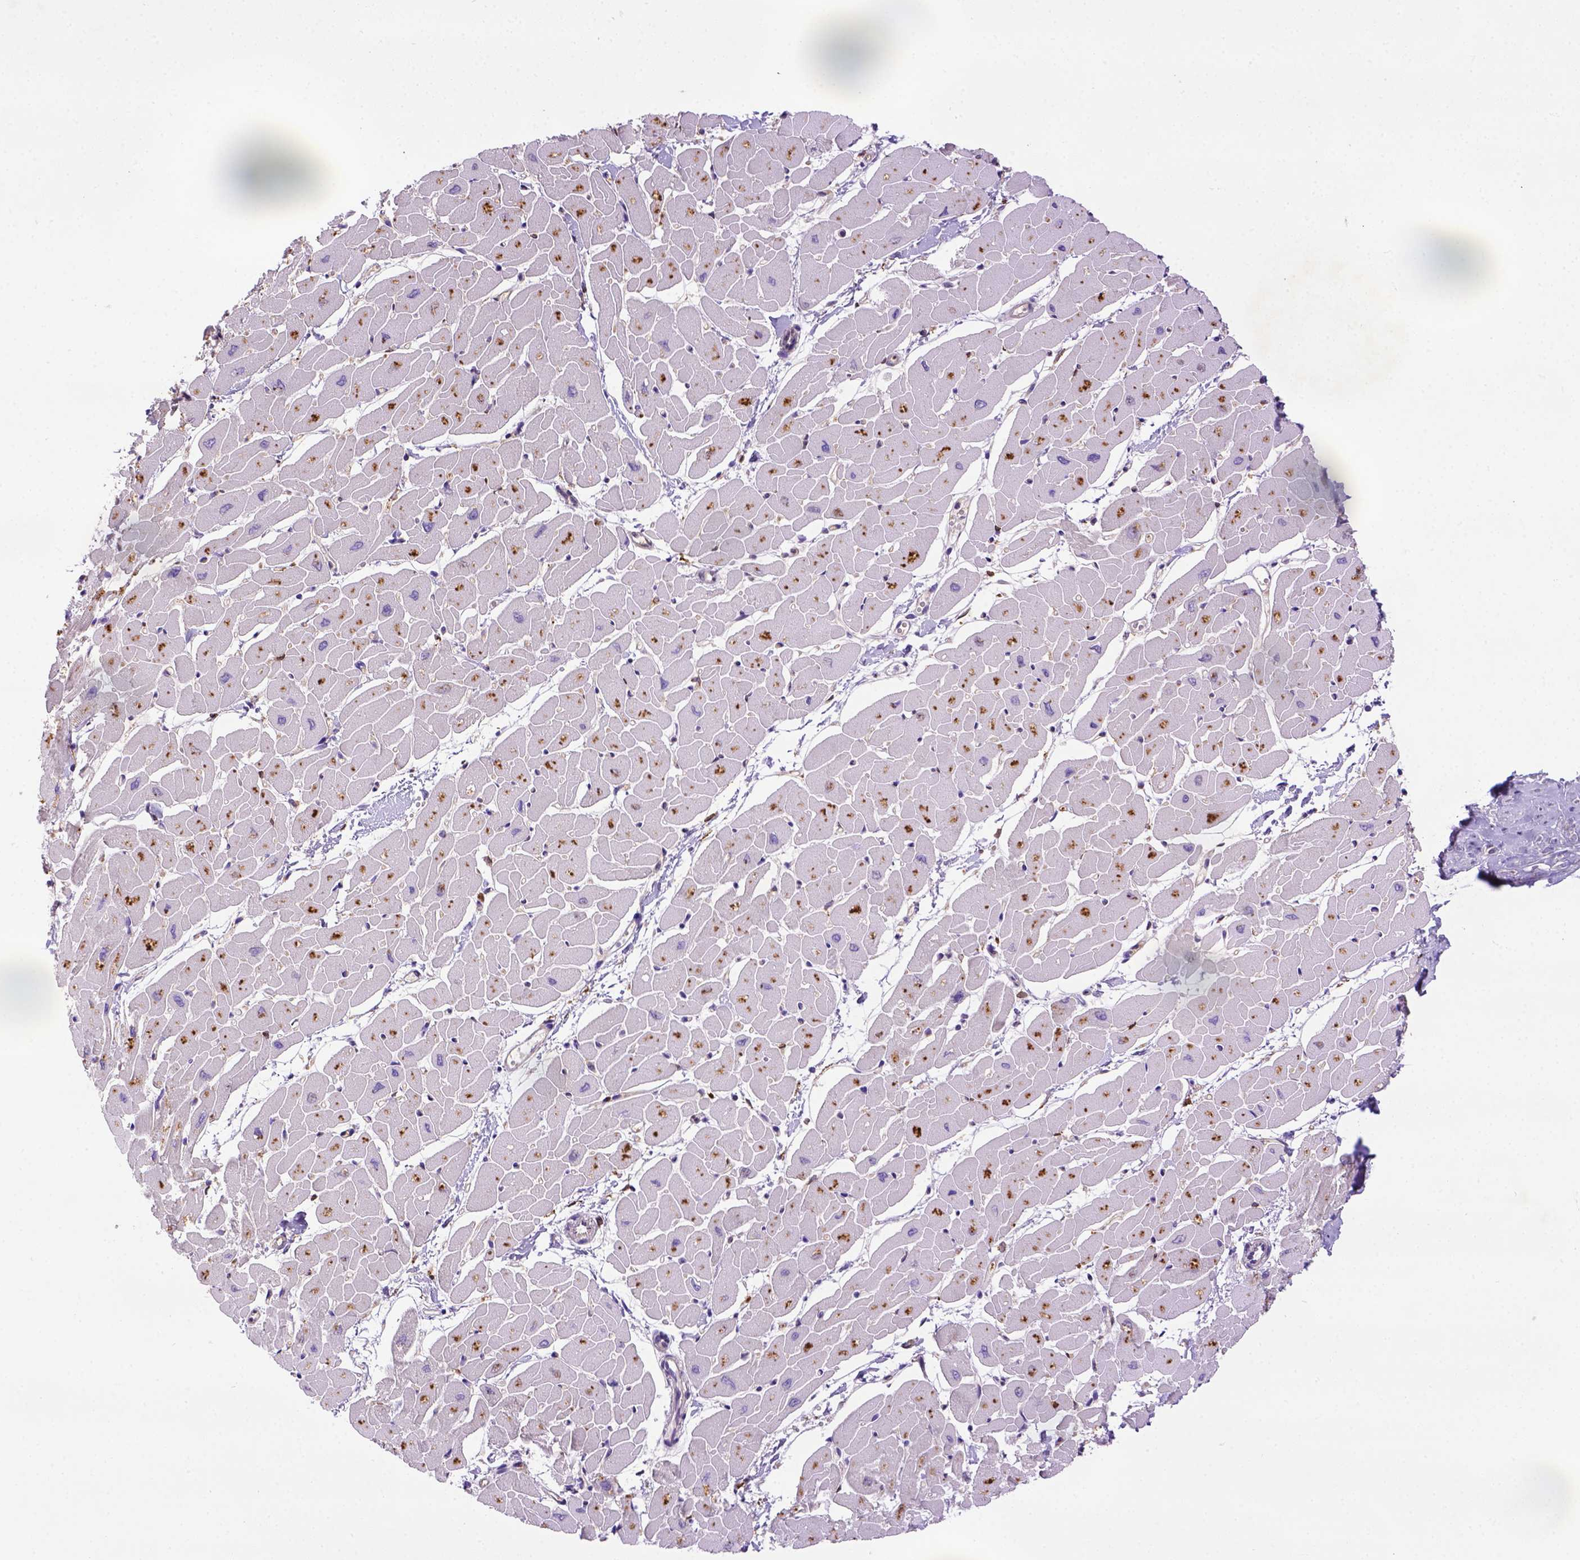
{"staining": {"intensity": "negative", "quantity": "none", "location": "none"}, "tissue": "heart muscle", "cell_type": "Cardiomyocytes", "image_type": "normal", "snomed": [{"axis": "morphology", "description": "Normal tissue, NOS"}, {"axis": "topography", "description": "Heart"}], "caption": "Histopathology image shows no significant protein staining in cardiomyocytes of normal heart muscle. (Stains: DAB IHC with hematoxylin counter stain, Microscopy: brightfield microscopy at high magnification).", "gene": "DEPDC1B", "patient": {"sex": "male", "age": 57}}